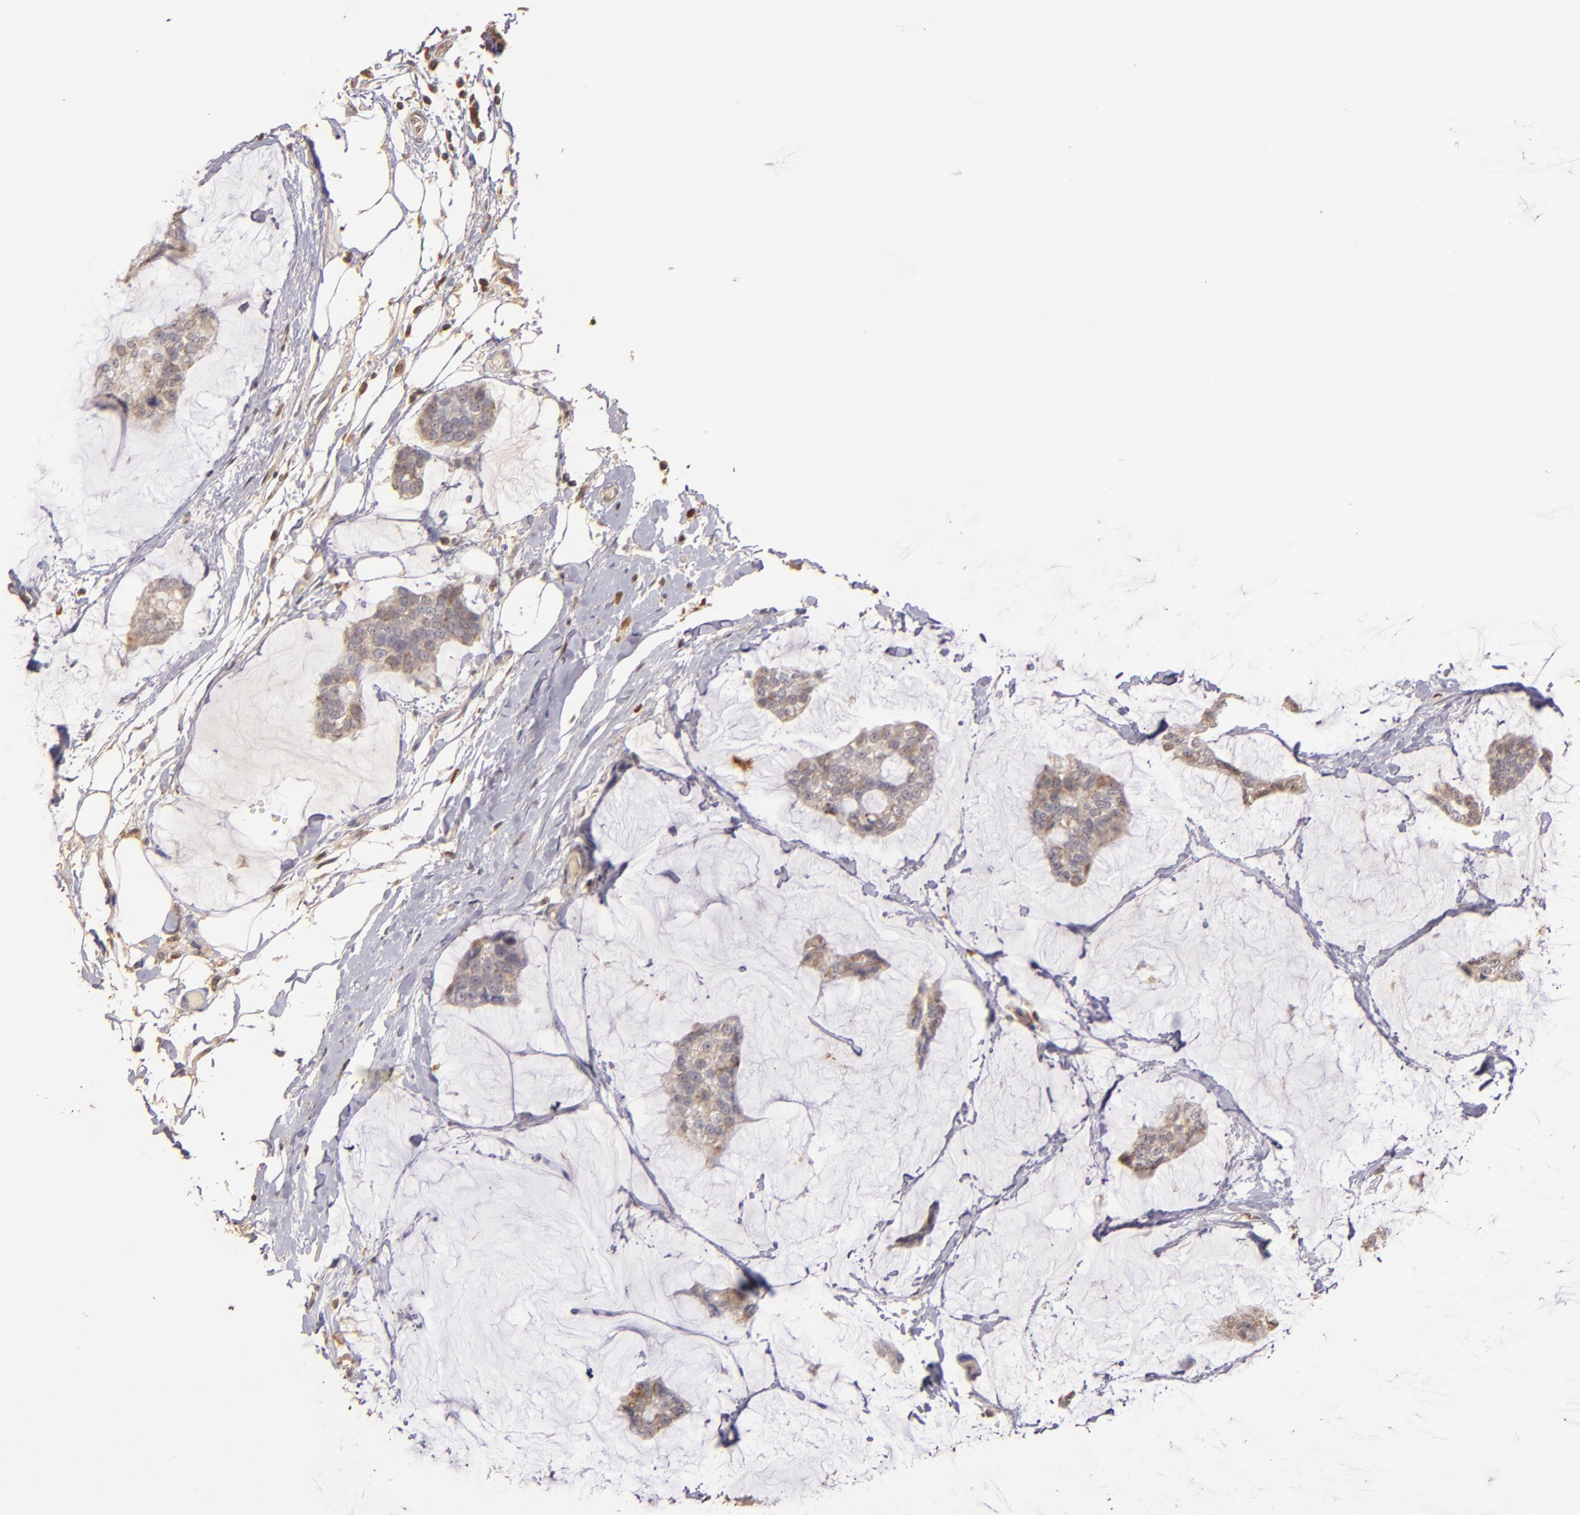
{"staining": {"intensity": "weak", "quantity": "25%-75%", "location": "cytoplasmic/membranous"}, "tissue": "breast cancer", "cell_type": "Tumor cells", "image_type": "cancer", "snomed": [{"axis": "morphology", "description": "Duct carcinoma"}, {"axis": "topography", "description": "Breast"}], "caption": "High-power microscopy captured an immunohistochemistry histopathology image of breast infiltrating ductal carcinoma, revealing weak cytoplasmic/membranous positivity in about 25%-75% of tumor cells.", "gene": "ABL1", "patient": {"sex": "female", "age": 93}}